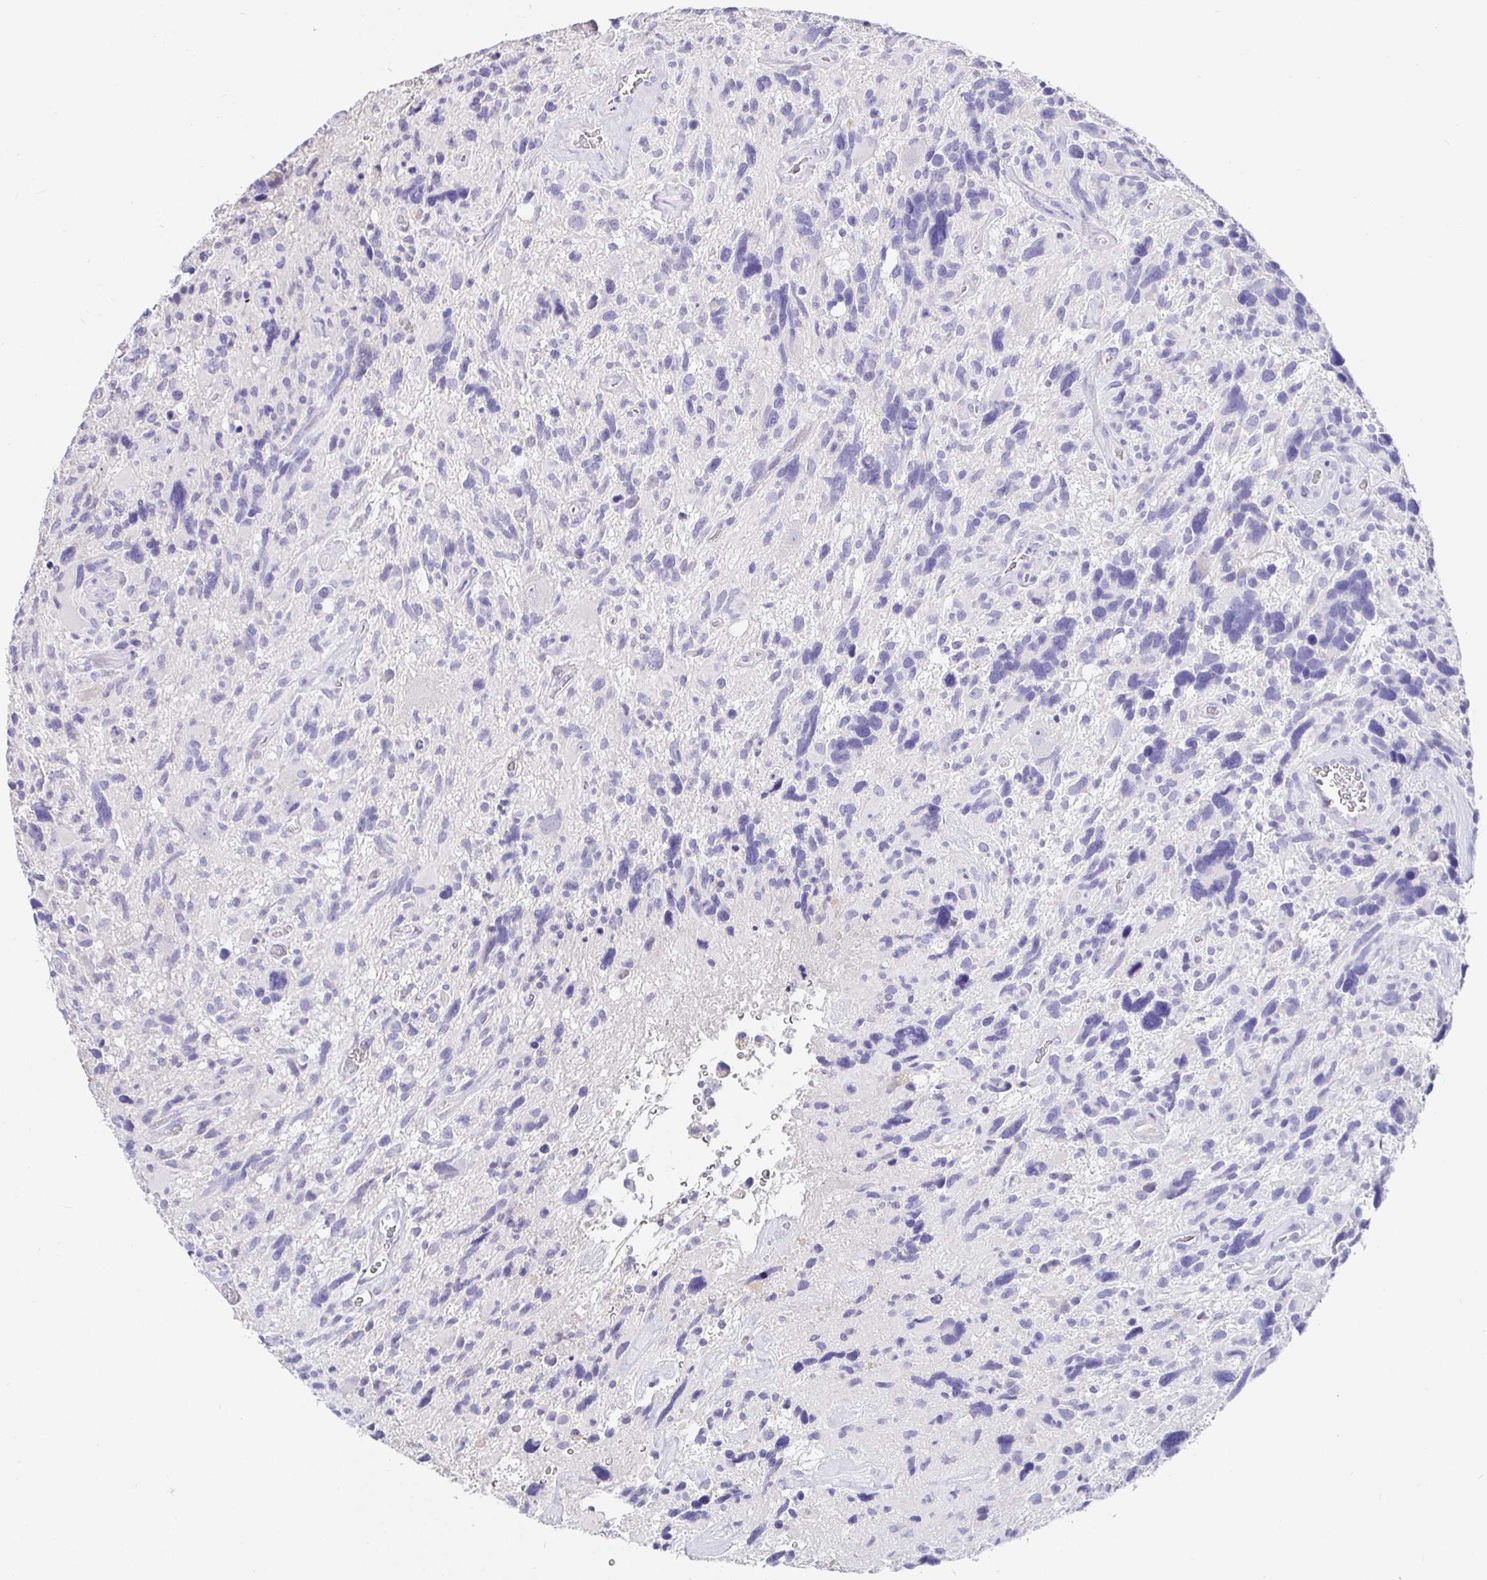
{"staining": {"intensity": "negative", "quantity": "none", "location": "none"}, "tissue": "glioma", "cell_type": "Tumor cells", "image_type": "cancer", "snomed": [{"axis": "morphology", "description": "Glioma, malignant, High grade"}, {"axis": "topography", "description": "Brain"}], "caption": "Histopathology image shows no protein expression in tumor cells of glioma tissue. (Immunohistochemistry (ihc), brightfield microscopy, high magnification).", "gene": "TPTE", "patient": {"sex": "male", "age": 49}}